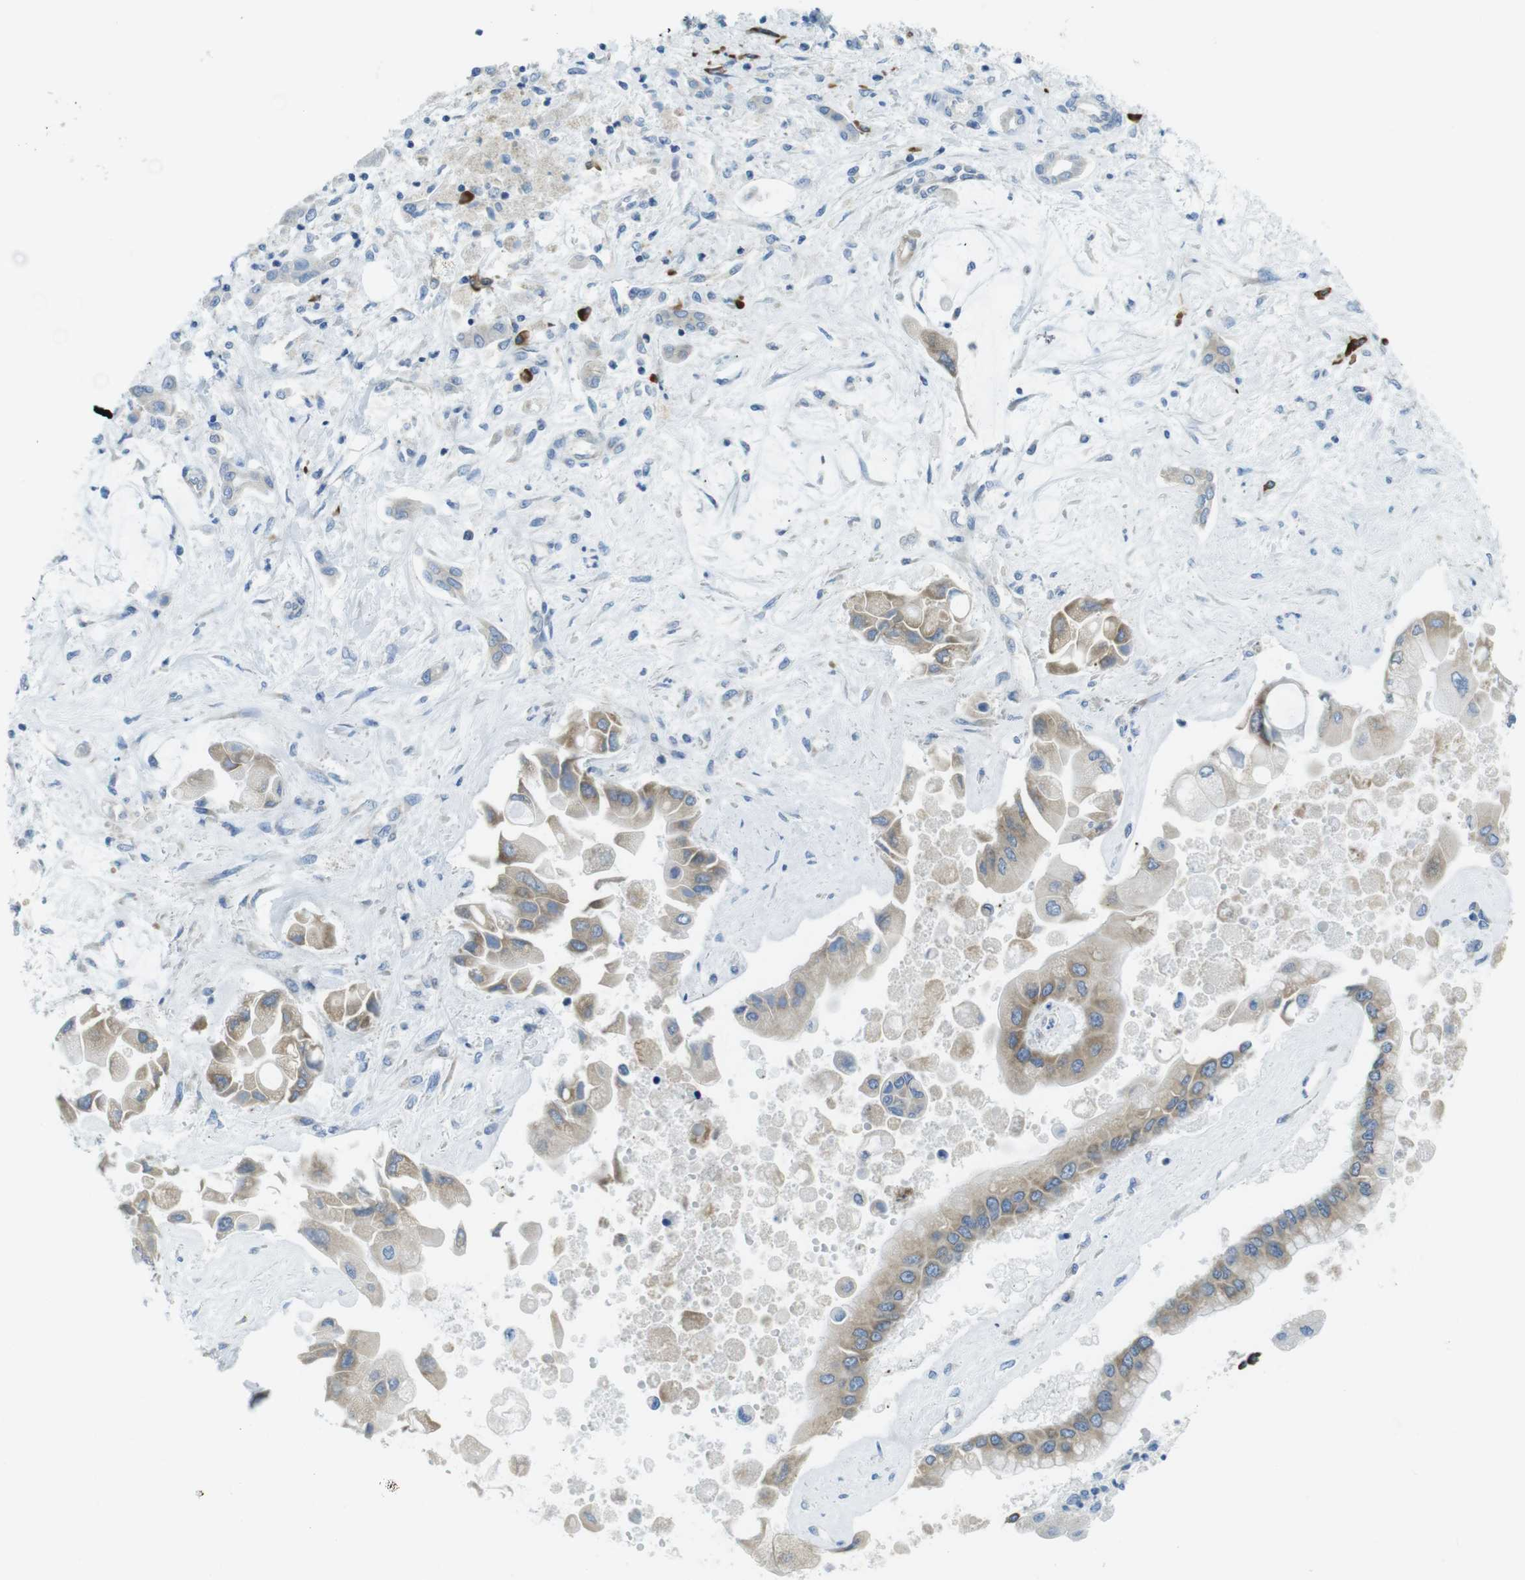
{"staining": {"intensity": "moderate", "quantity": ">75%", "location": "cytoplasmic/membranous"}, "tissue": "liver cancer", "cell_type": "Tumor cells", "image_type": "cancer", "snomed": [{"axis": "morphology", "description": "Cholangiocarcinoma"}, {"axis": "topography", "description": "Liver"}], "caption": "Approximately >75% of tumor cells in cholangiocarcinoma (liver) show moderate cytoplasmic/membranous protein positivity as visualized by brown immunohistochemical staining.", "gene": "CLPTM1L", "patient": {"sex": "male", "age": 50}}